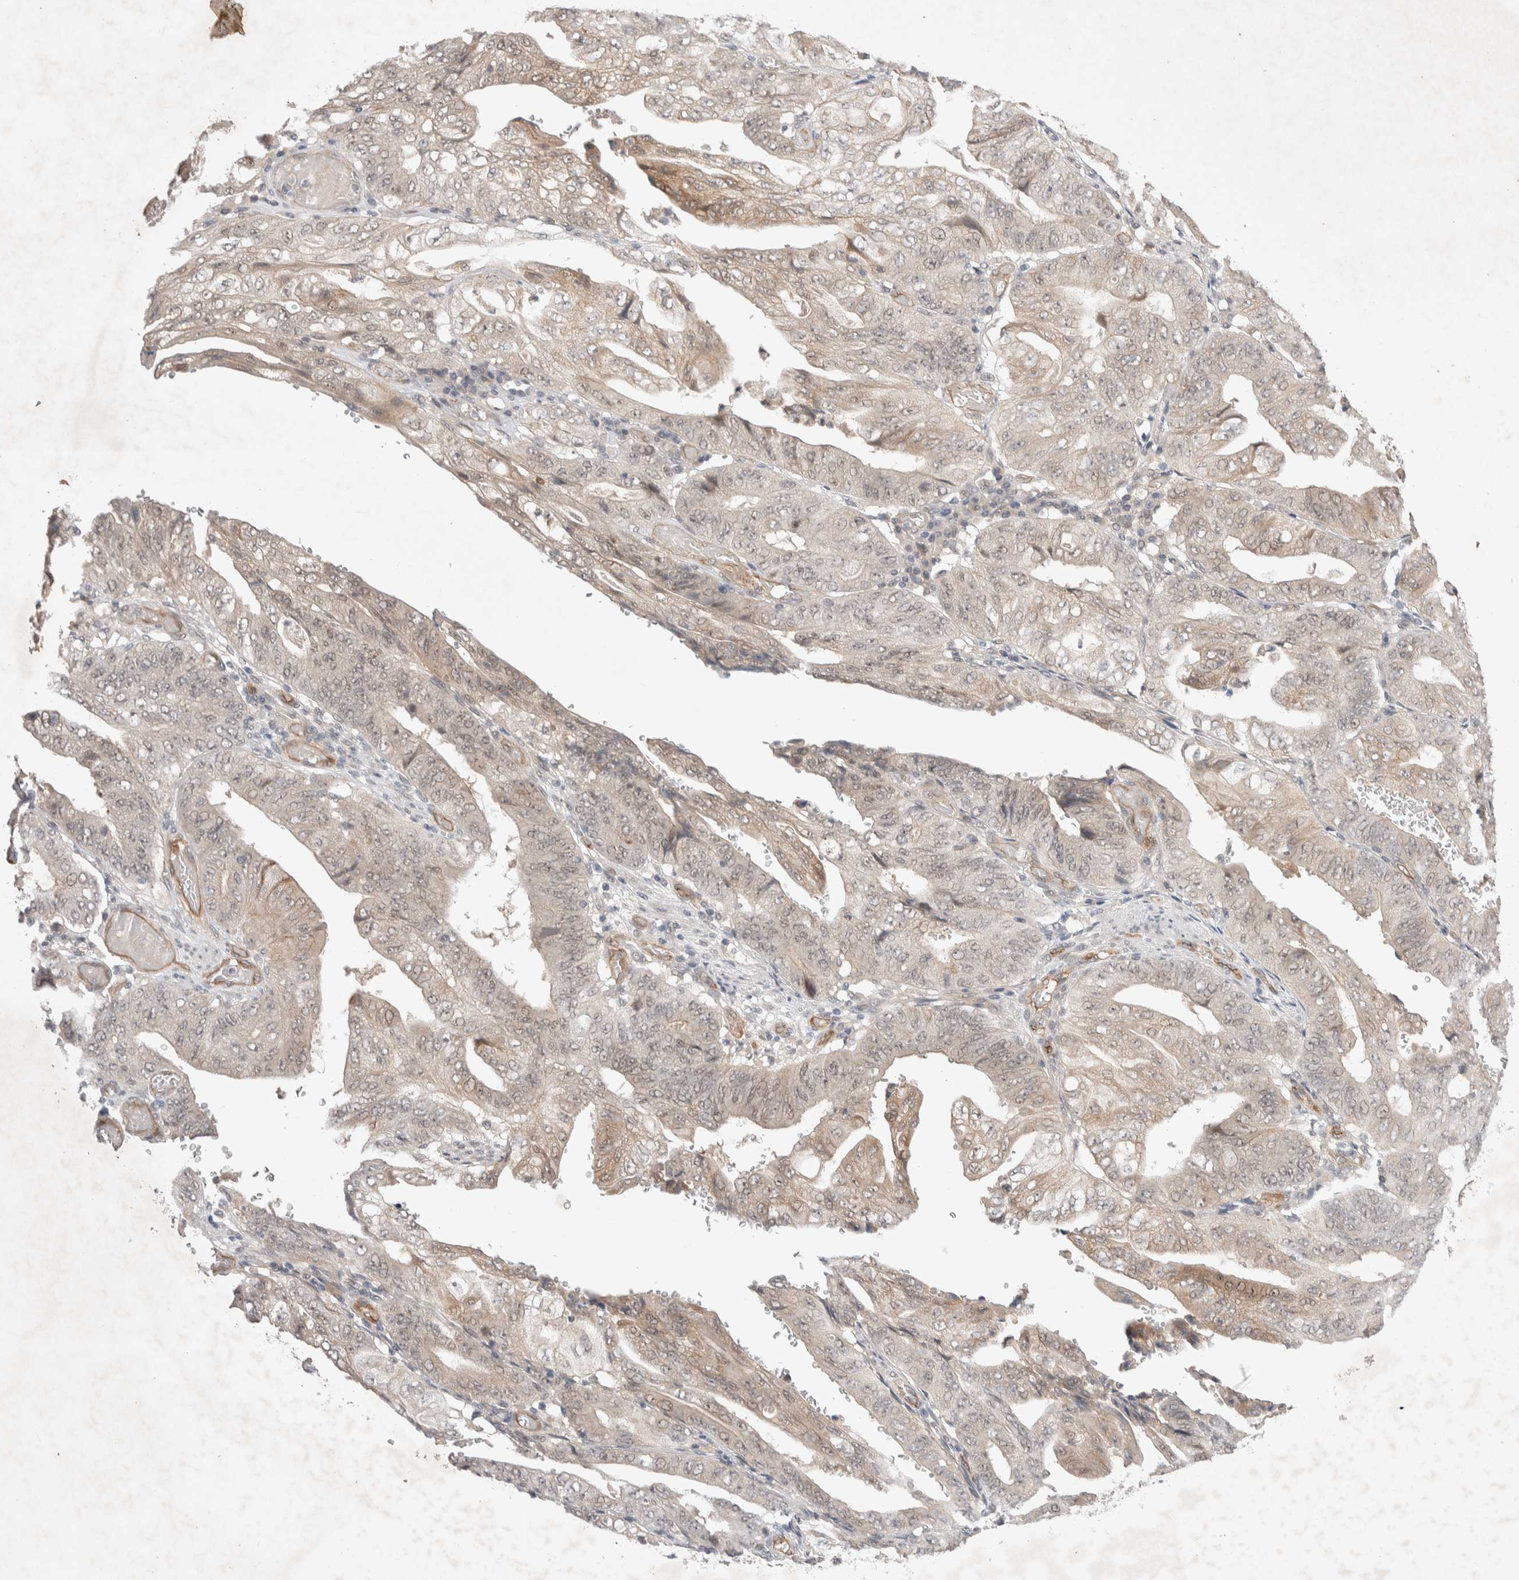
{"staining": {"intensity": "weak", "quantity": "25%-75%", "location": "cytoplasmic/membranous"}, "tissue": "stomach cancer", "cell_type": "Tumor cells", "image_type": "cancer", "snomed": [{"axis": "morphology", "description": "Adenocarcinoma, NOS"}, {"axis": "topography", "description": "Stomach"}], "caption": "Protein staining reveals weak cytoplasmic/membranous expression in approximately 25%-75% of tumor cells in adenocarcinoma (stomach). The staining was performed using DAB to visualize the protein expression in brown, while the nuclei were stained in blue with hematoxylin (Magnification: 20x).", "gene": "ZNF704", "patient": {"sex": "female", "age": 73}}